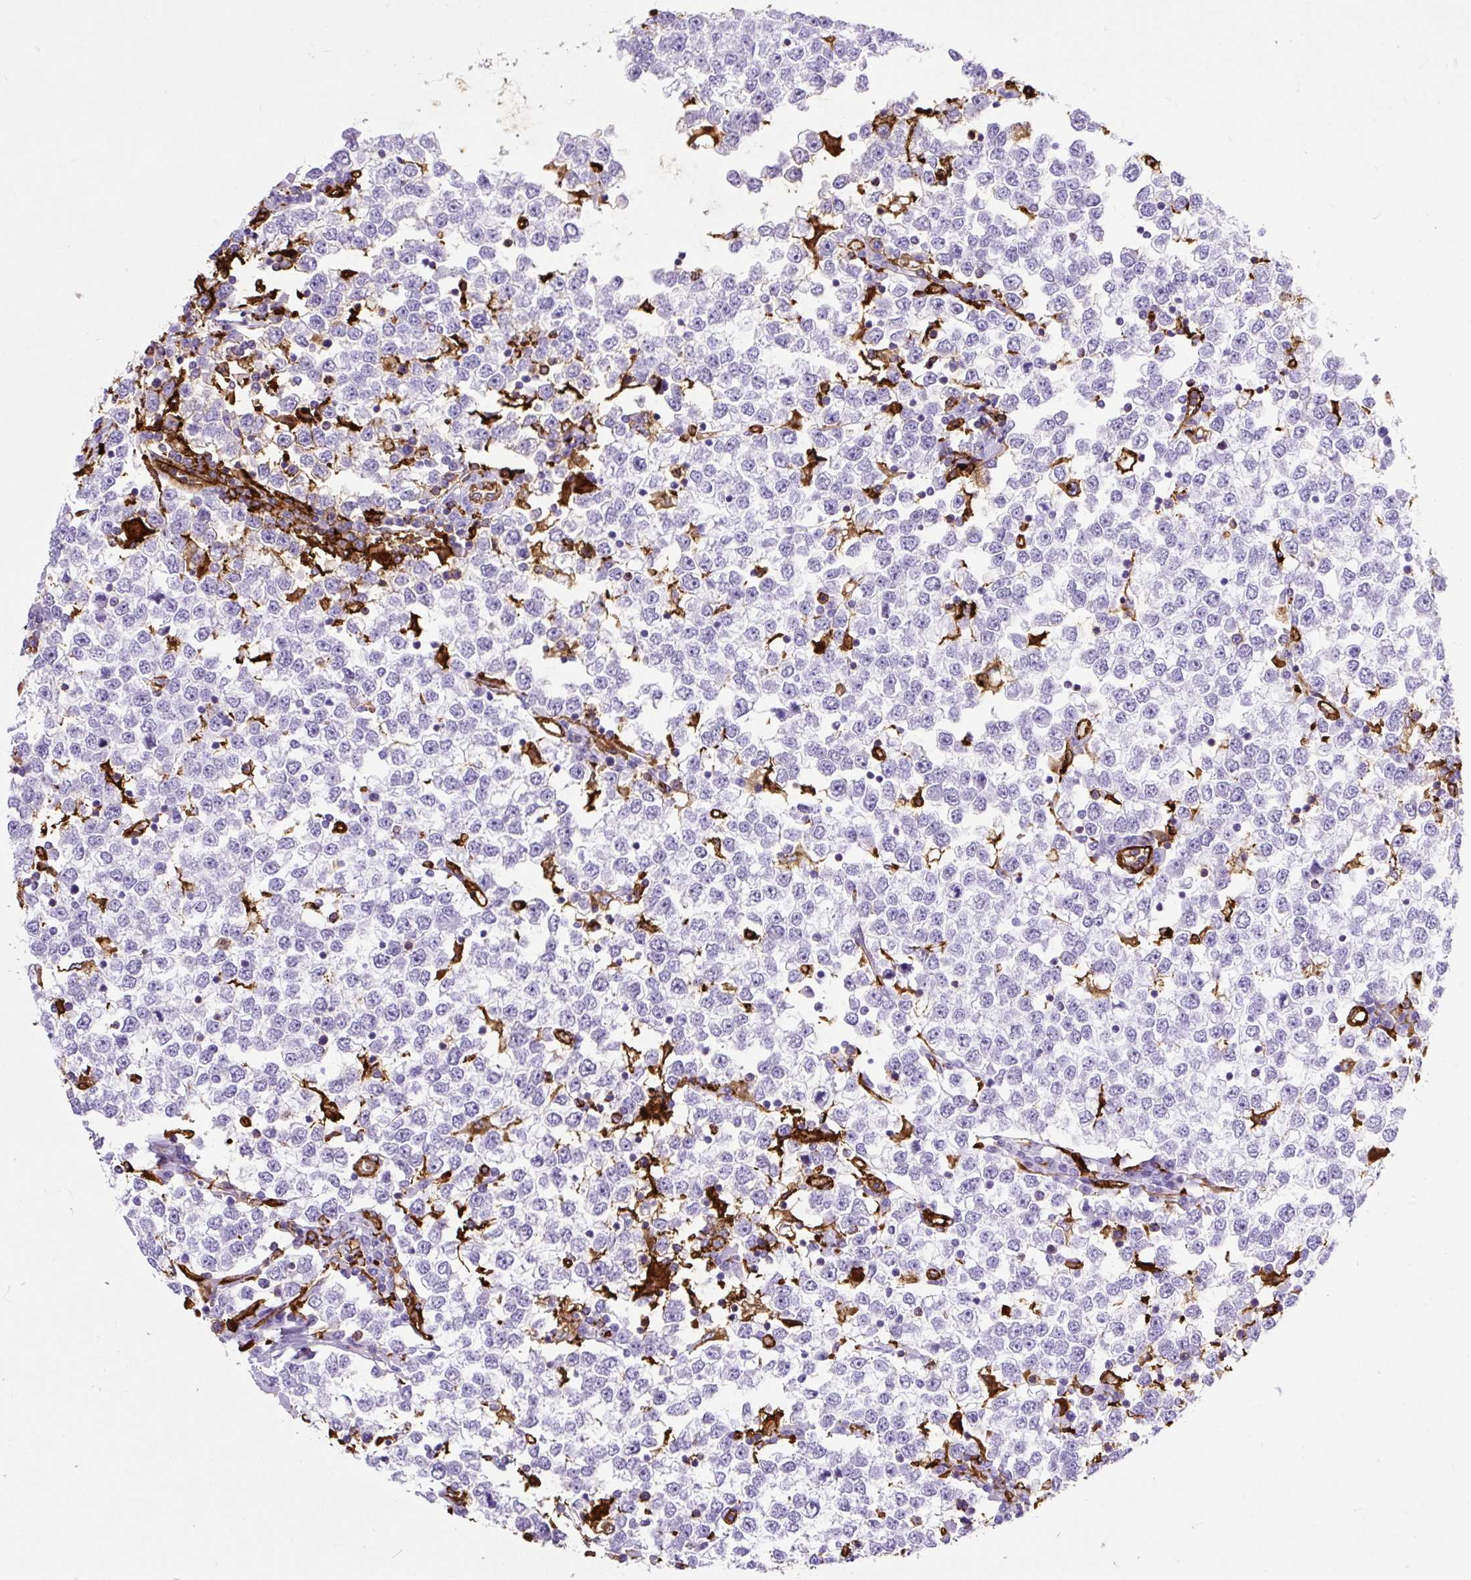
{"staining": {"intensity": "negative", "quantity": "none", "location": "none"}, "tissue": "testis cancer", "cell_type": "Tumor cells", "image_type": "cancer", "snomed": [{"axis": "morphology", "description": "Seminoma, NOS"}, {"axis": "topography", "description": "Testis"}], "caption": "An IHC photomicrograph of testis cancer is shown. There is no staining in tumor cells of testis cancer. Brightfield microscopy of IHC stained with DAB (brown) and hematoxylin (blue), captured at high magnification.", "gene": "HLA-DRA", "patient": {"sex": "male", "age": 65}}